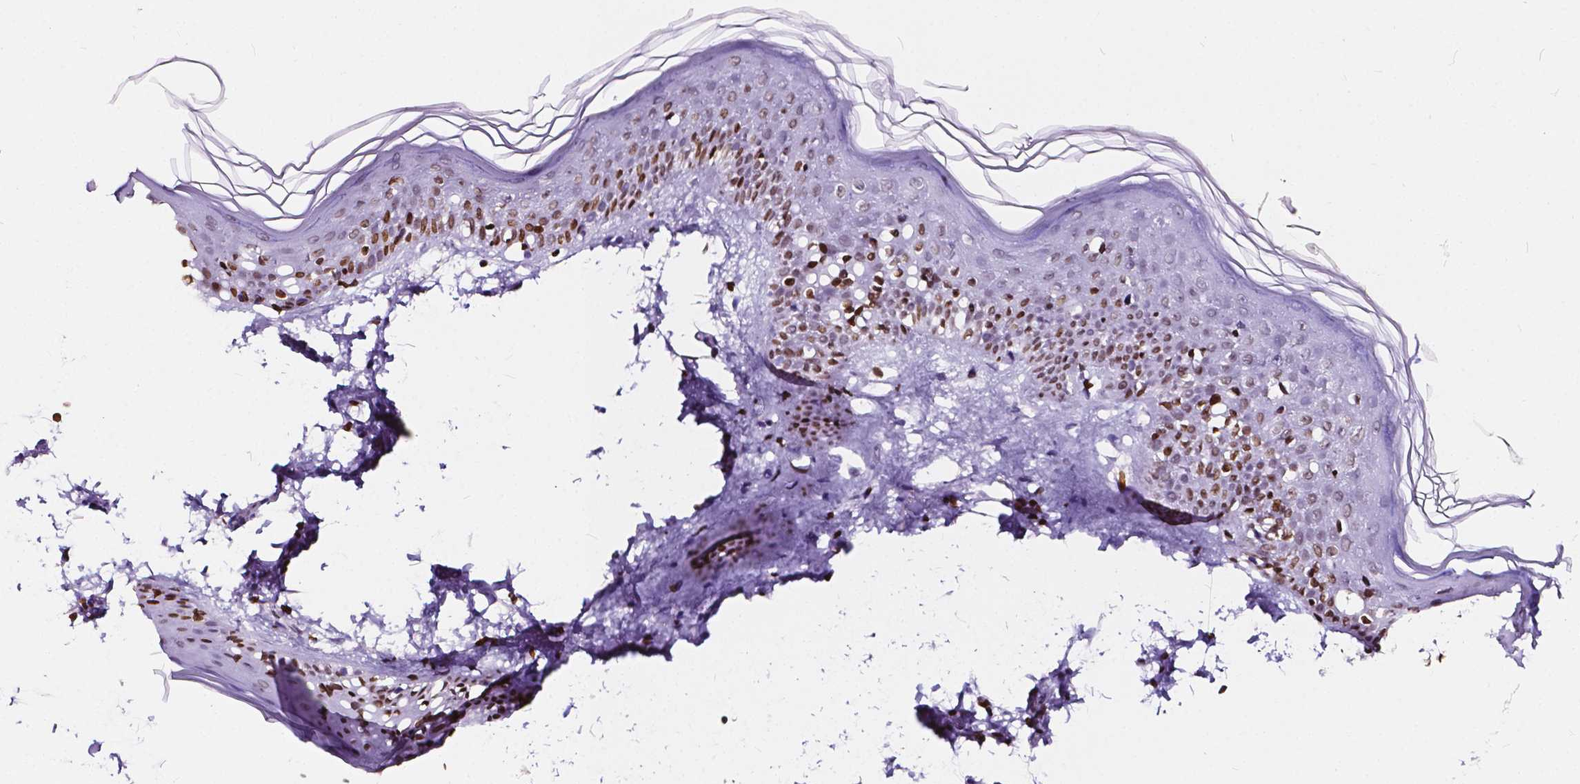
{"staining": {"intensity": "strong", "quantity": "<25%", "location": "nuclear"}, "tissue": "skin", "cell_type": "Fibroblasts", "image_type": "normal", "snomed": [{"axis": "morphology", "description": "Normal tissue, NOS"}, {"axis": "topography", "description": "Skin"}], "caption": "Strong nuclear protein expression is appreciated in about <25% of fibroblasts in skin. (IHC, brightfield microscopy, high magnification).", "gene": "CBY3", "patient": {"sex": "female", "age": 62}}